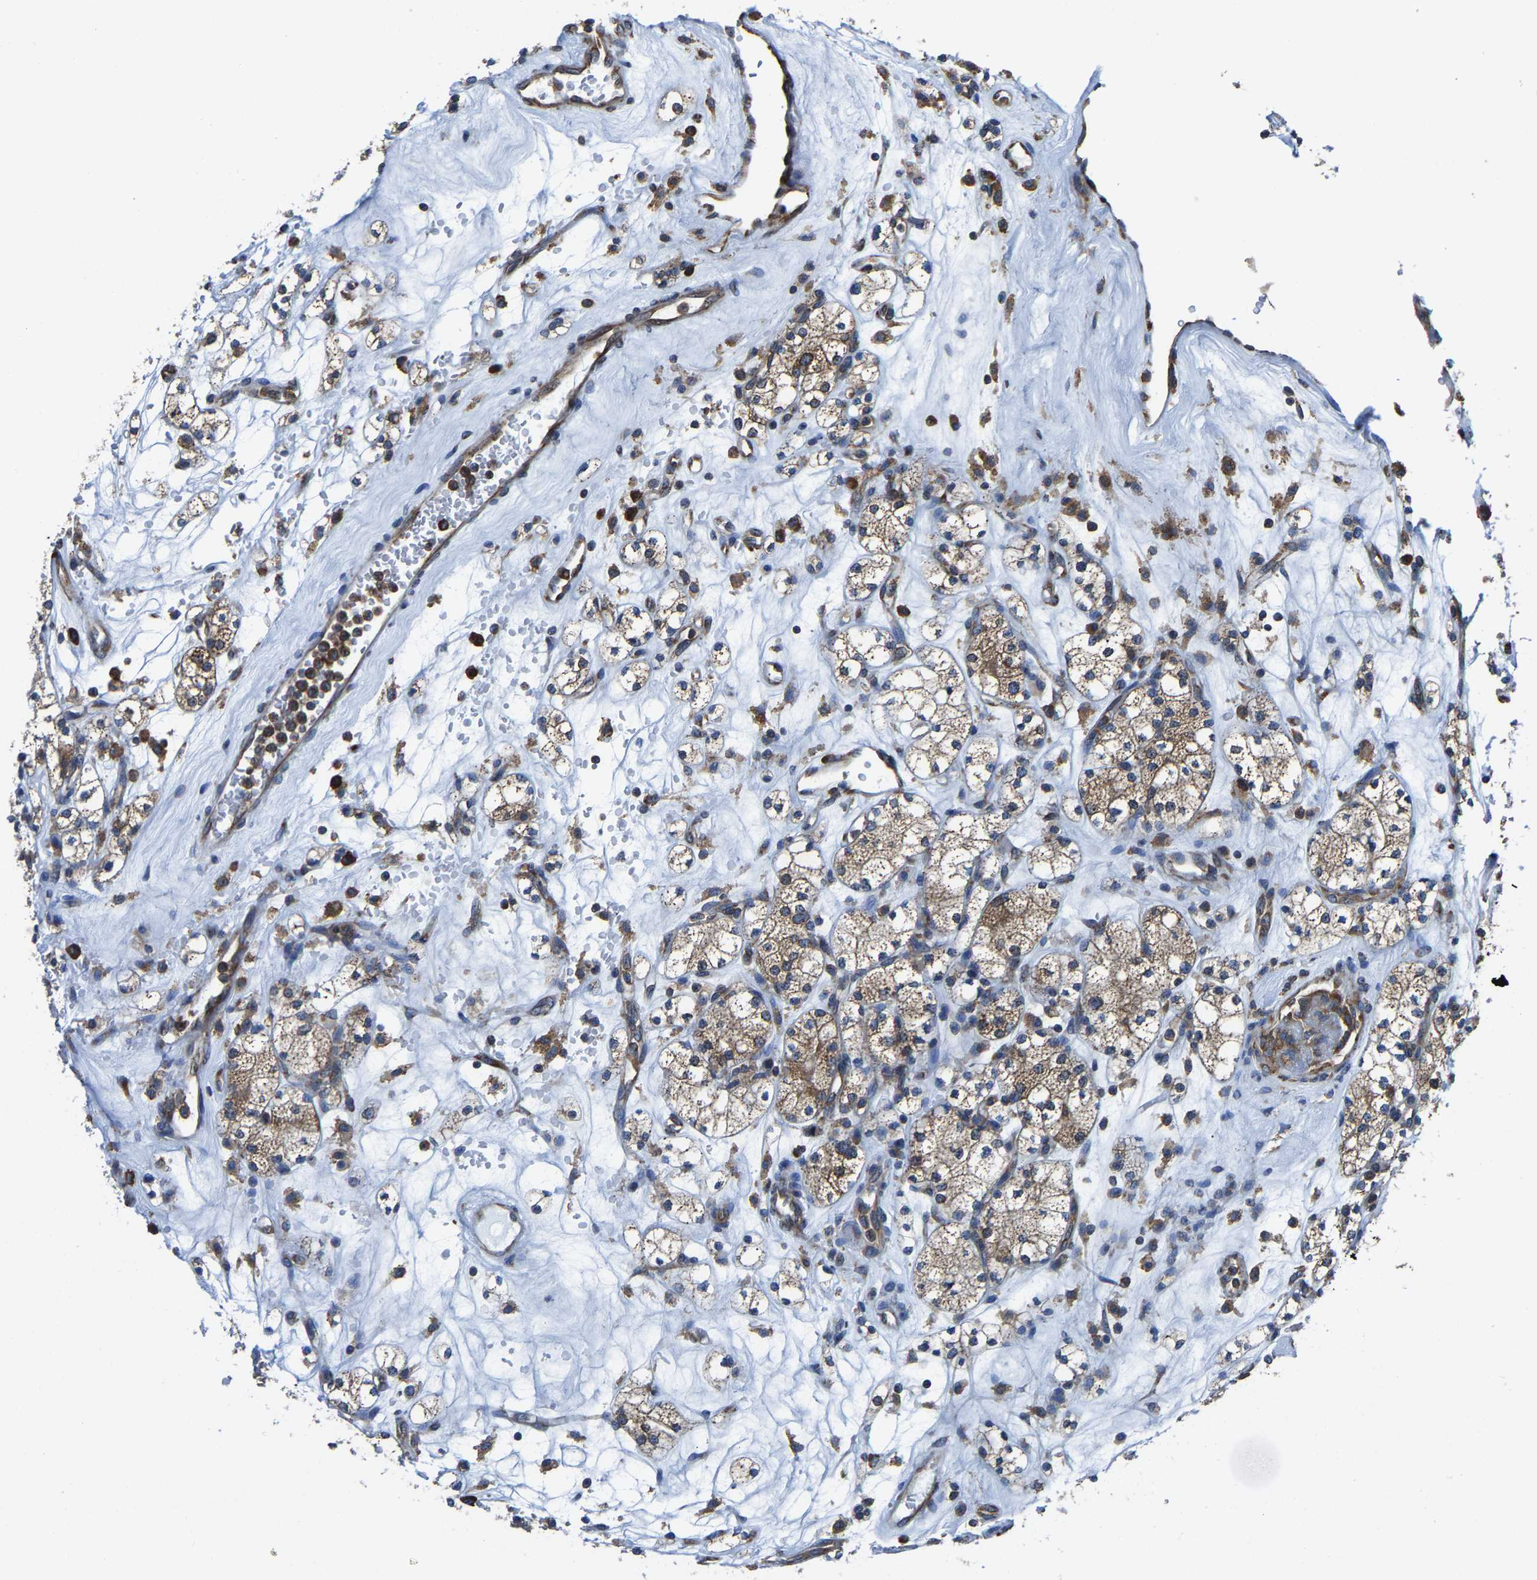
{"staining": {"intensity": "strong", "quantity": ">75%", "location": "cytoplasmic/membranous"}, "tissue": "renal cancer", "cell_type": "Tumor cells", "image_type": "cancer", "snomed": [{"axis": "morphology", "description": "Adenocarcinoma, NOS"}, {"axis": "topography", "description": "Kidney"}], "caption": "Protein staining by IHC reveals strong cytoplasmic/membranous positivity in about >75% of tumor cells in renal cancer (adenocarcinoma).", "gene": "G3BP2", "patient": {"sex": "male", "age": 77}}